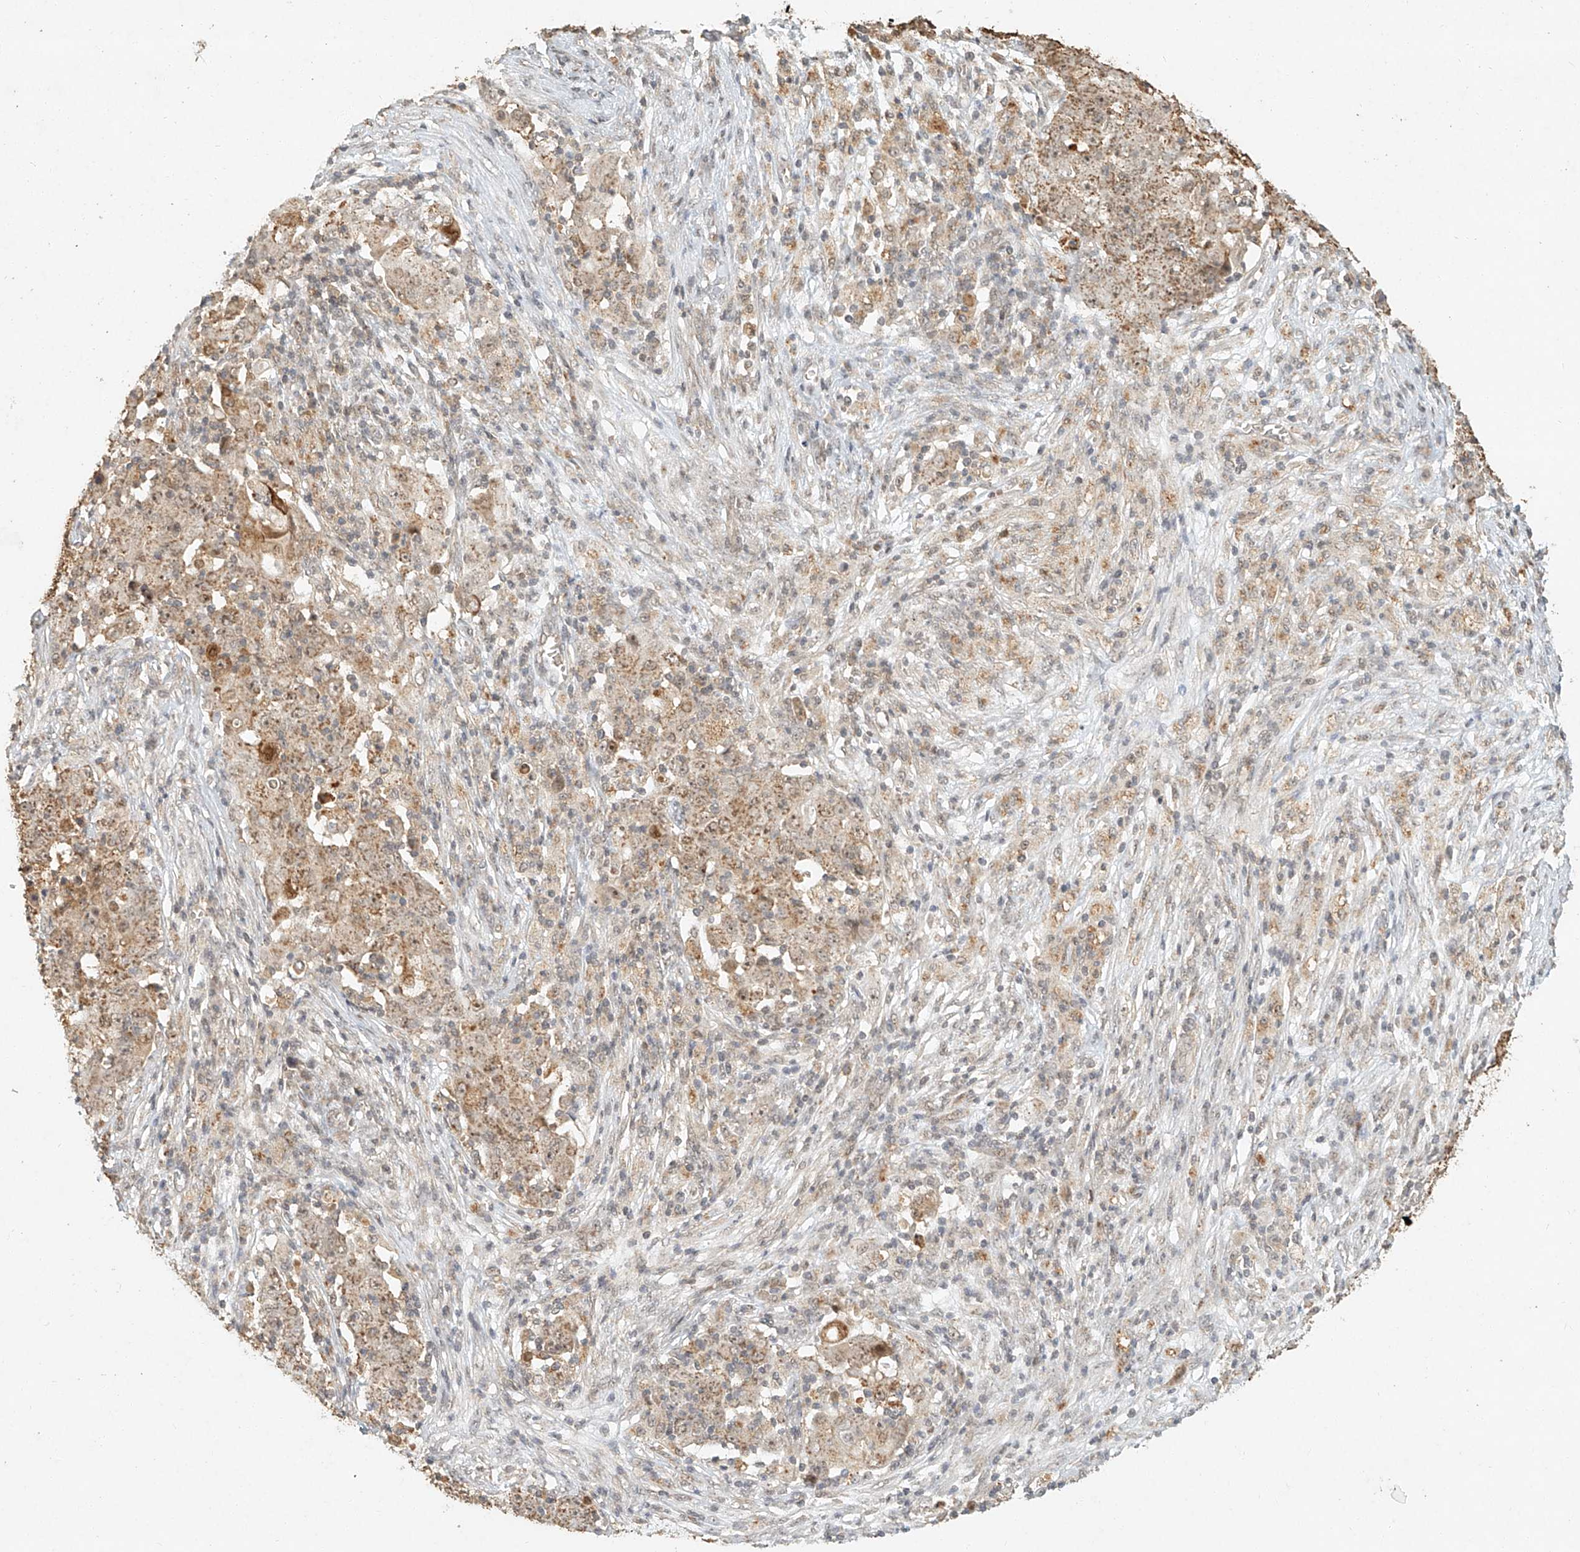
{"staining": {"intensity": "moderate", "quantity": ">75%", "location": "cytoplasmic/membranous"}, "tissue": "ovarian cancer", "cell_type": "Tumor cells", "image_type": "cancer", "snomed": [{"axis": "morphology", "description": "Carcinoma, endometroid"}, {"axis": "topography", "description": "Ovary"}], "caption": "Brown immunohistochemical staining in human ovarian cancer (endometroid carcinoma) demonstrates moderate cytoplasmic/membranous staining in about >75% of tumor cells.", "gene": "CXorf58", "patient": {"sex": "female", "age": 42}}